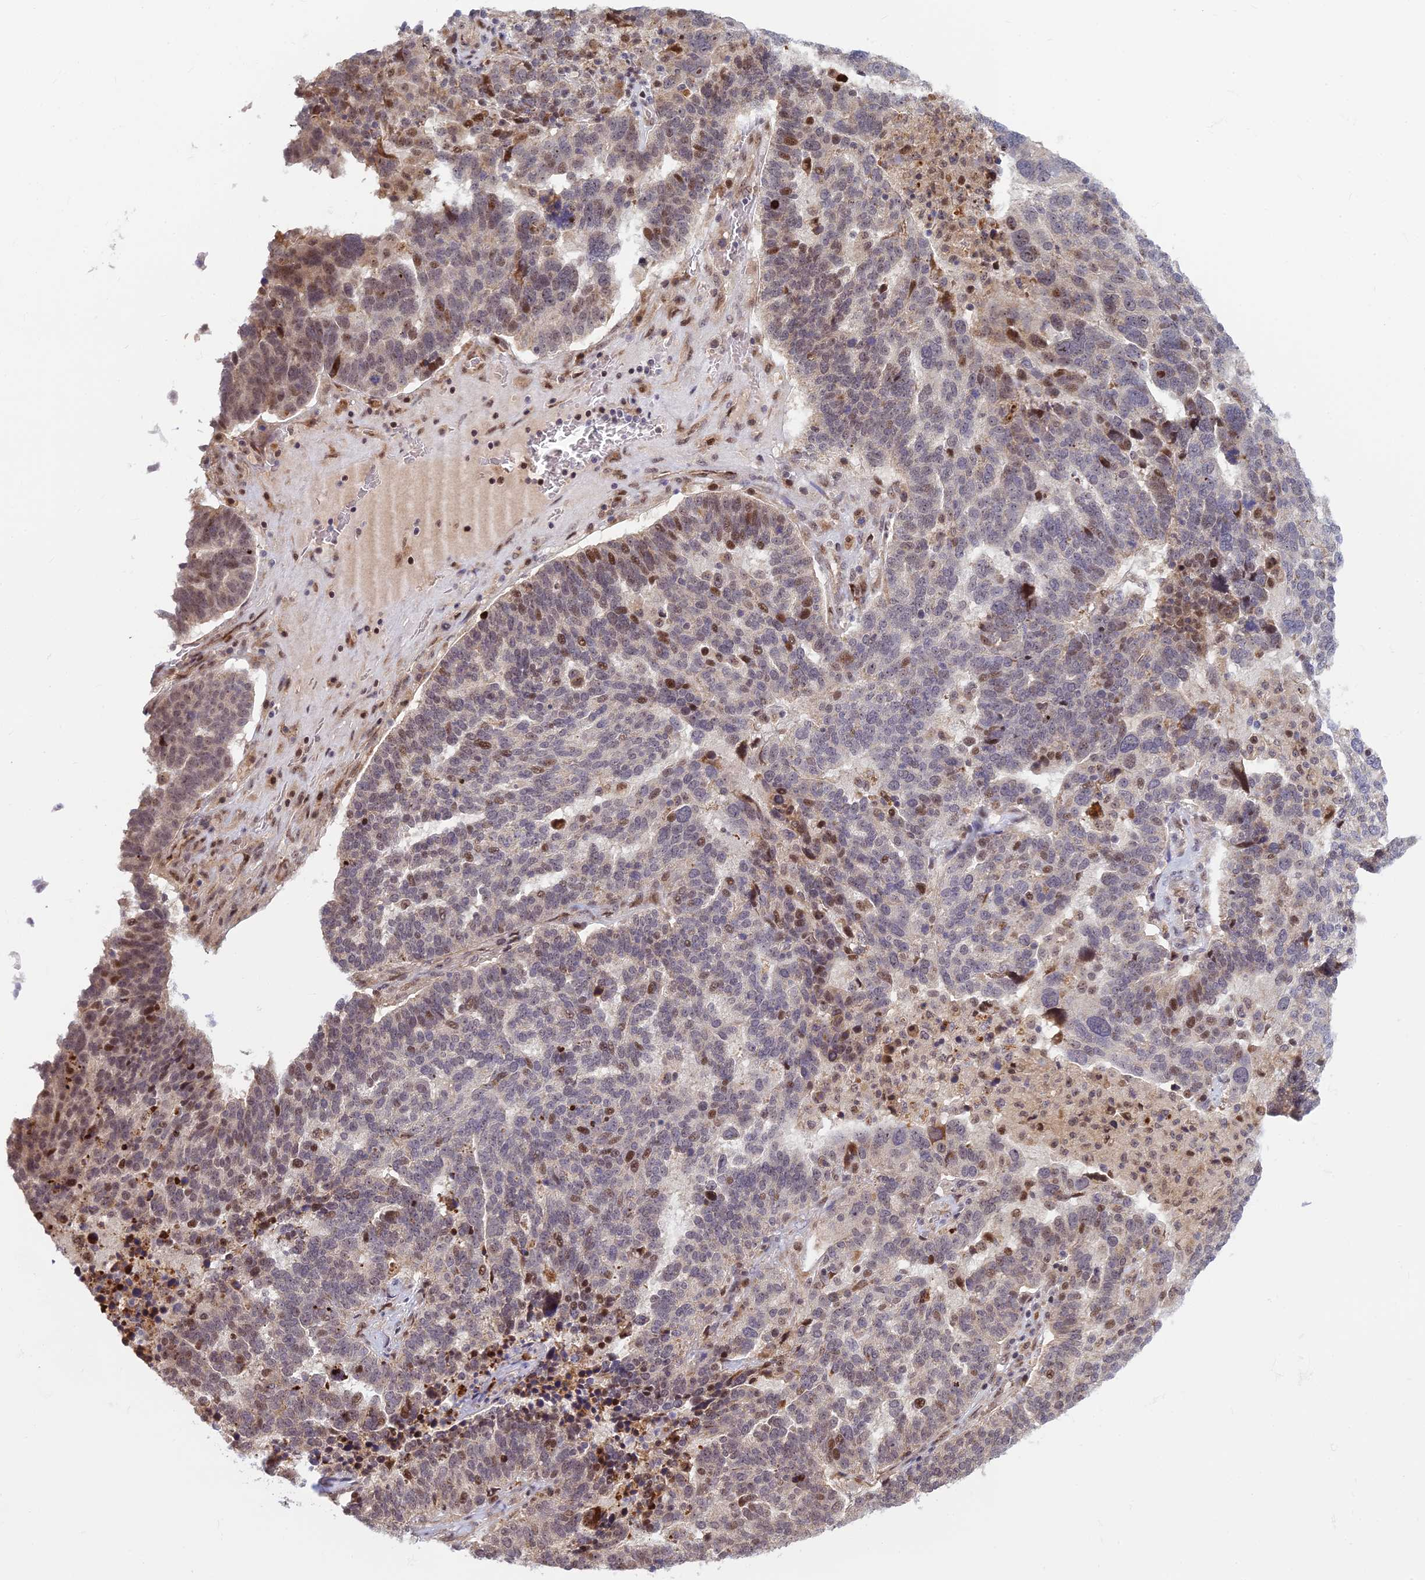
{"staining": {"intensity": "moderate", "quantity": "<25%", "location": "nuclear"}, "tissue": "ovarian cancer", "cell_type": "Tumor cells", "image_type": "cancer", "snomed": [{"axis": "morphology", "description": "Cystadenocarcinoma, serous, NOS"}, {"axis": "topography", "description": "Ovary"}], "caption": "An immunohistochemistry image of neoplastic tissue is shown. Protein staining in brown shows moderate nuclear positivity in ovarian serous cystadenocarcinoma within tumor cells.", "gene": "UFSP2", "patient": {"sex": "female", "age": 59}}